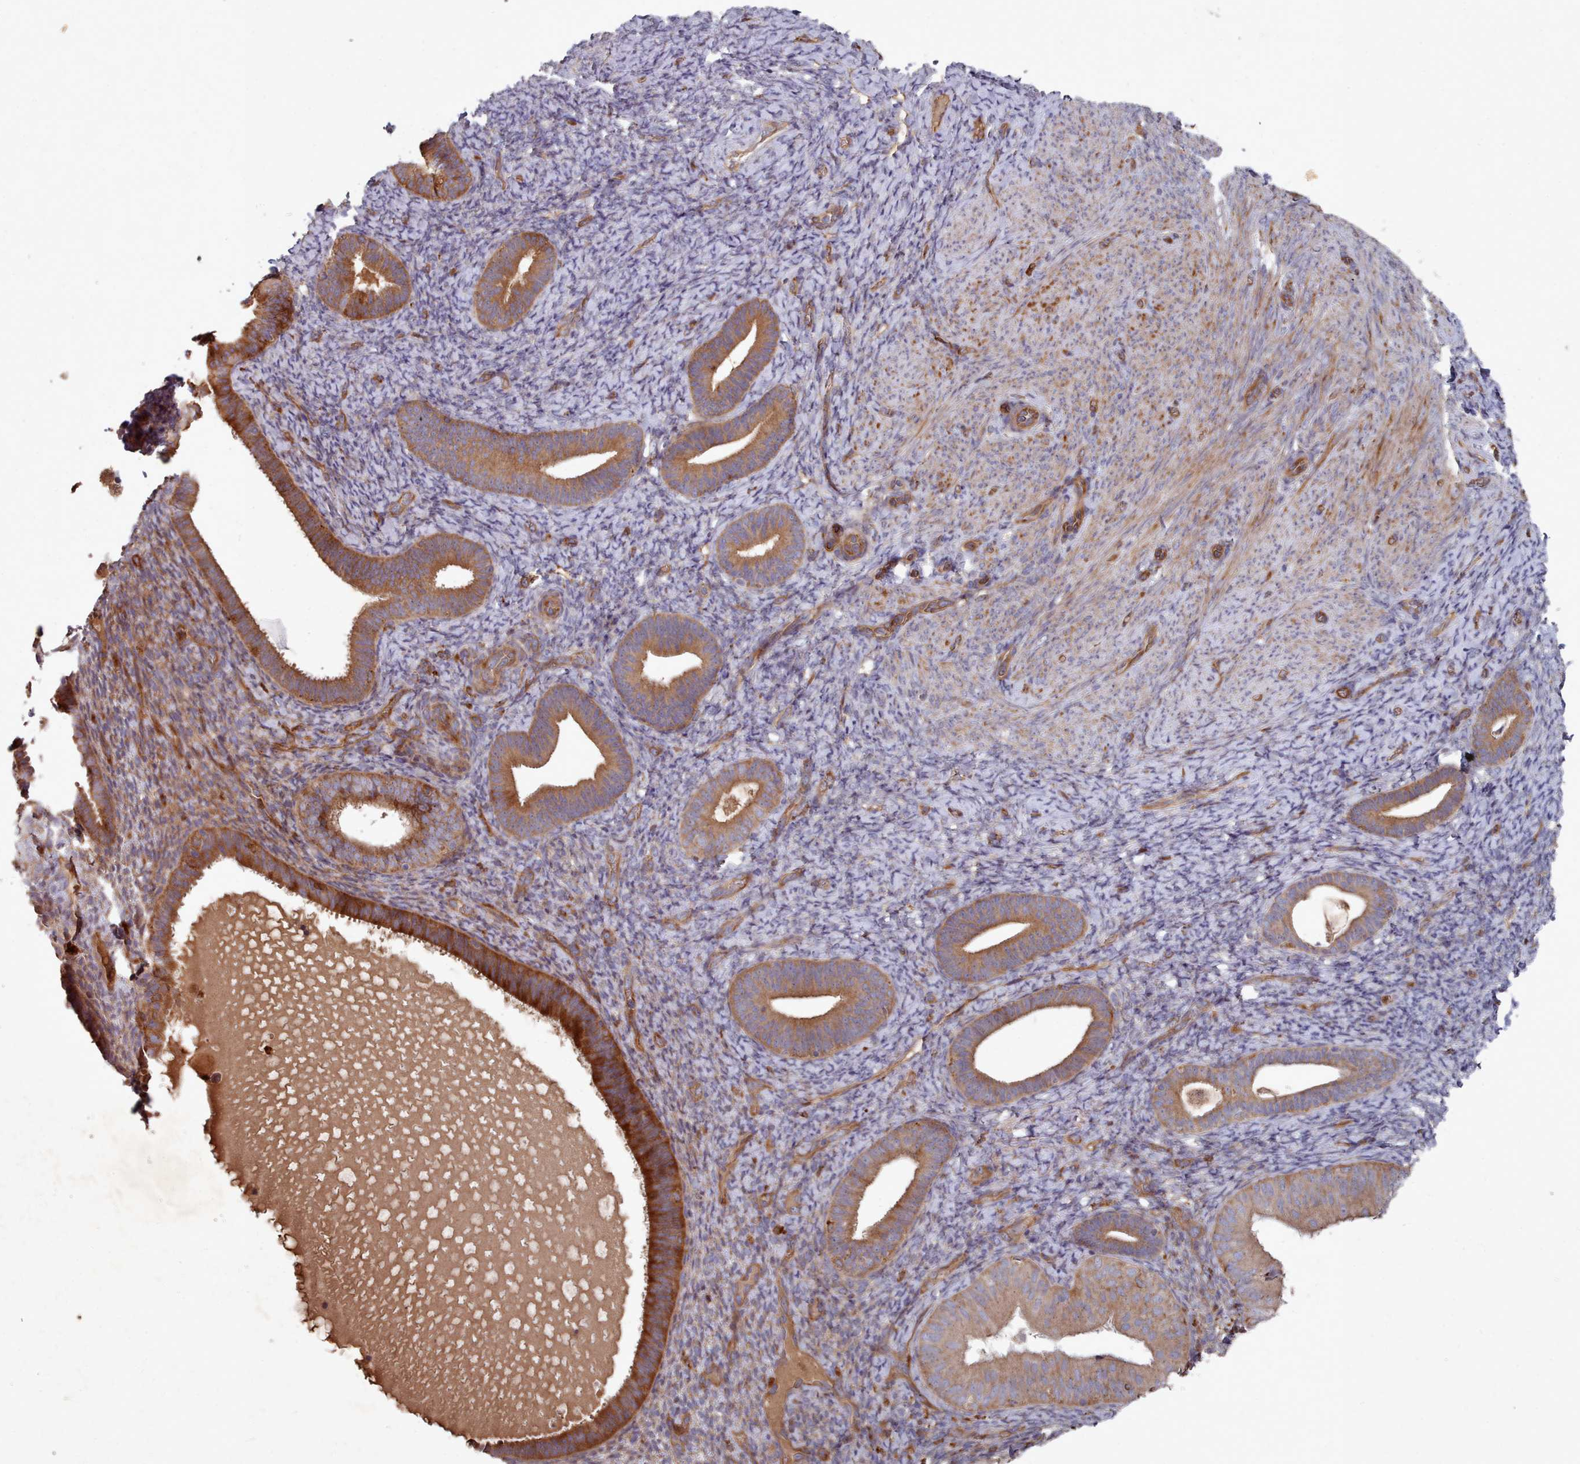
{"staining": {"intensity": "moderate", "quantity": "<25%", "location": "cytoplasmic/membranous"}, "tissue": "endometrium", "cell_type": "Cells in endometrial stroma", "image_type": "normal", "snomed": [{"axis": "morphology", "description": "Normal tissue, NOS"}, {"axis": "topography", "description": "Endometrium"}], "caption": "Immunohistochemical staining of unremarkable endometrium reveals moderate cytoplasmic/membranous protein staining in approximately <25% of cells in endometrial stroma.", "gene": "THSD7B", "patient": {"sex": "female", "age": 65}}